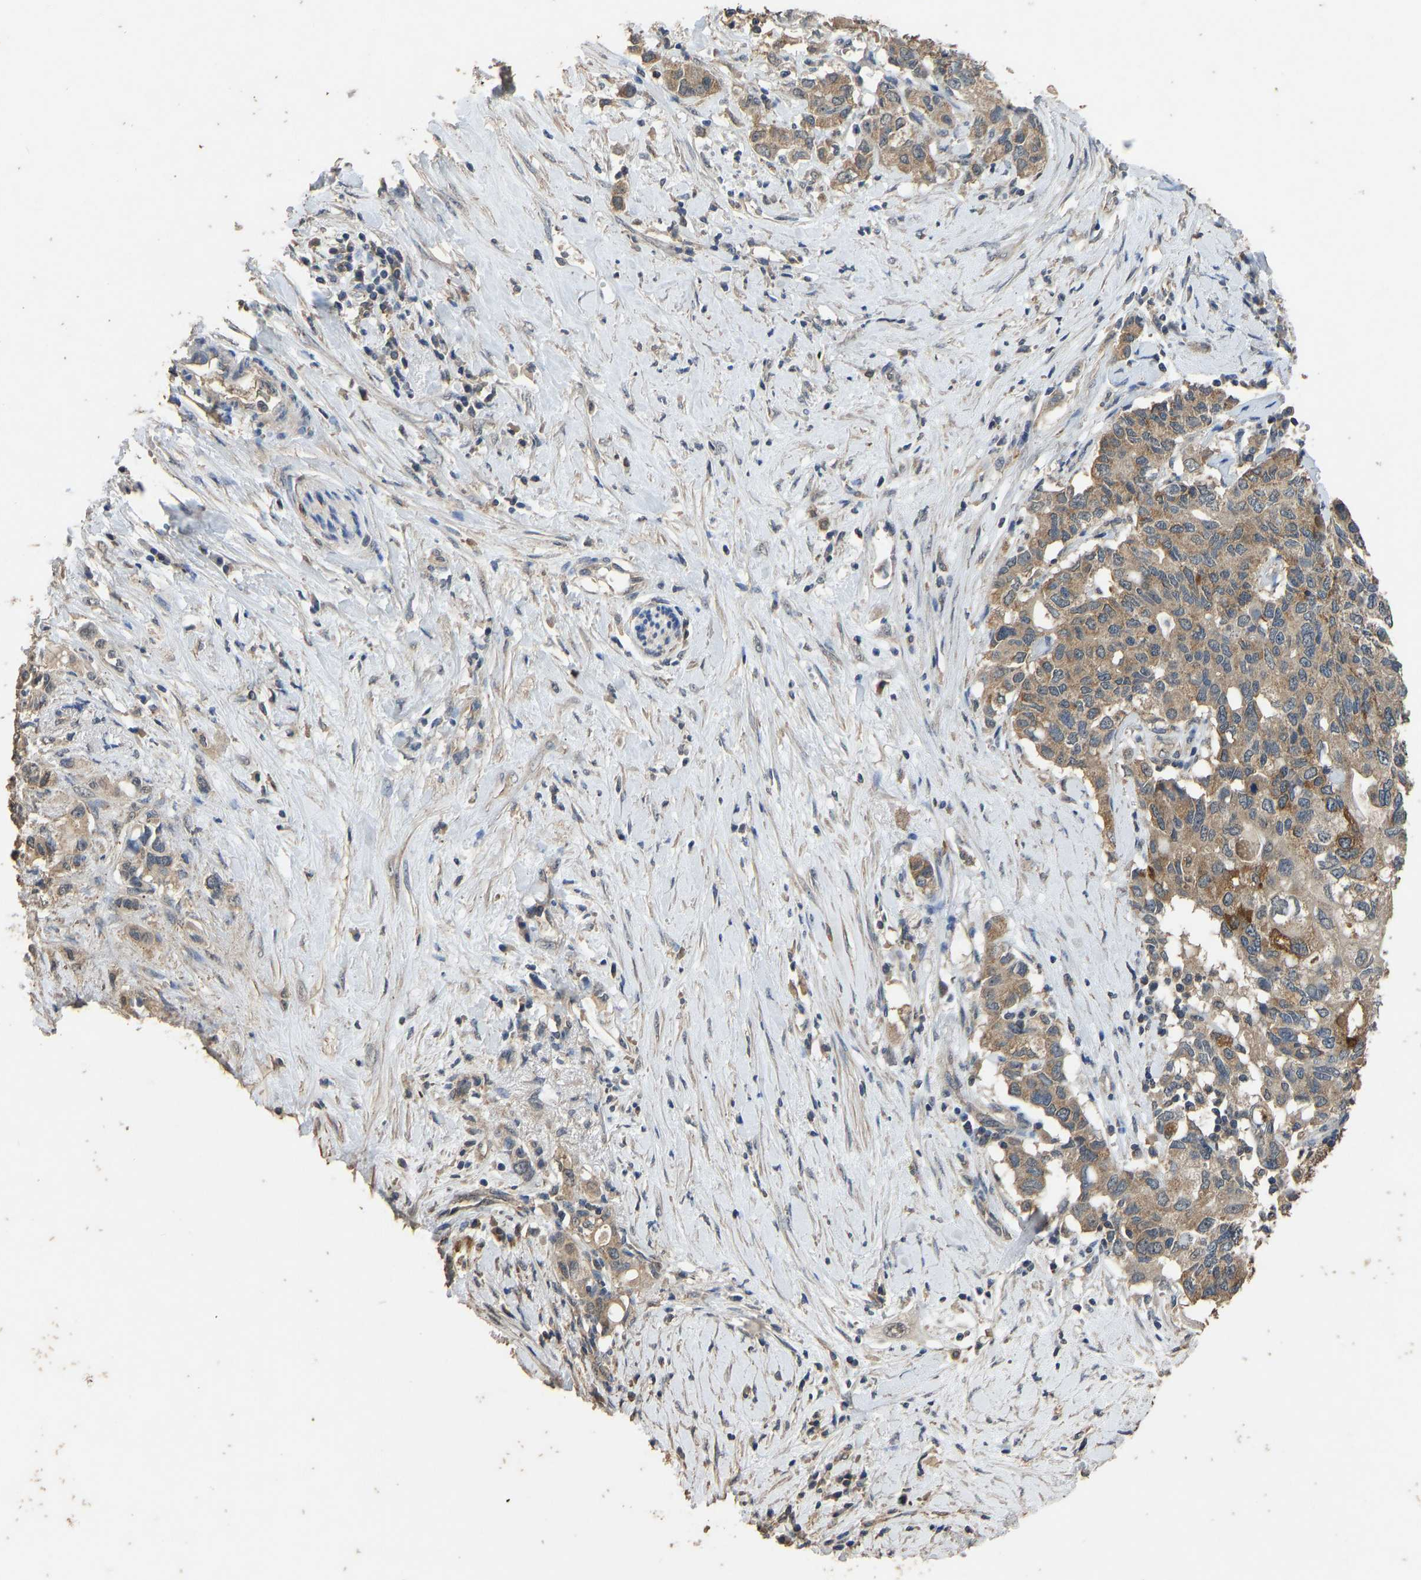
{"staining": {"intensity": "moderate", "quantity": ">75%", "location": "cytoplasmic/membranous"}, "tissue": "pancreatic cancer", "cell_type": "Tumor cells", "image_type": "cancer", "snomed": [{"axis": "morphology", "description": "Adenocarcinoma, NOS"}, {"axis": "topography", "description": "Pancreas"}], "caption": "This image shows immunohistochemistry staining of human pancreatic adenocarcinoma, with medium moderate cytoplasmic/membranous positivity in about >75% of tumor cells.", "gene": "CIDEC", "patient": {"sex": "female", "age": 56}}